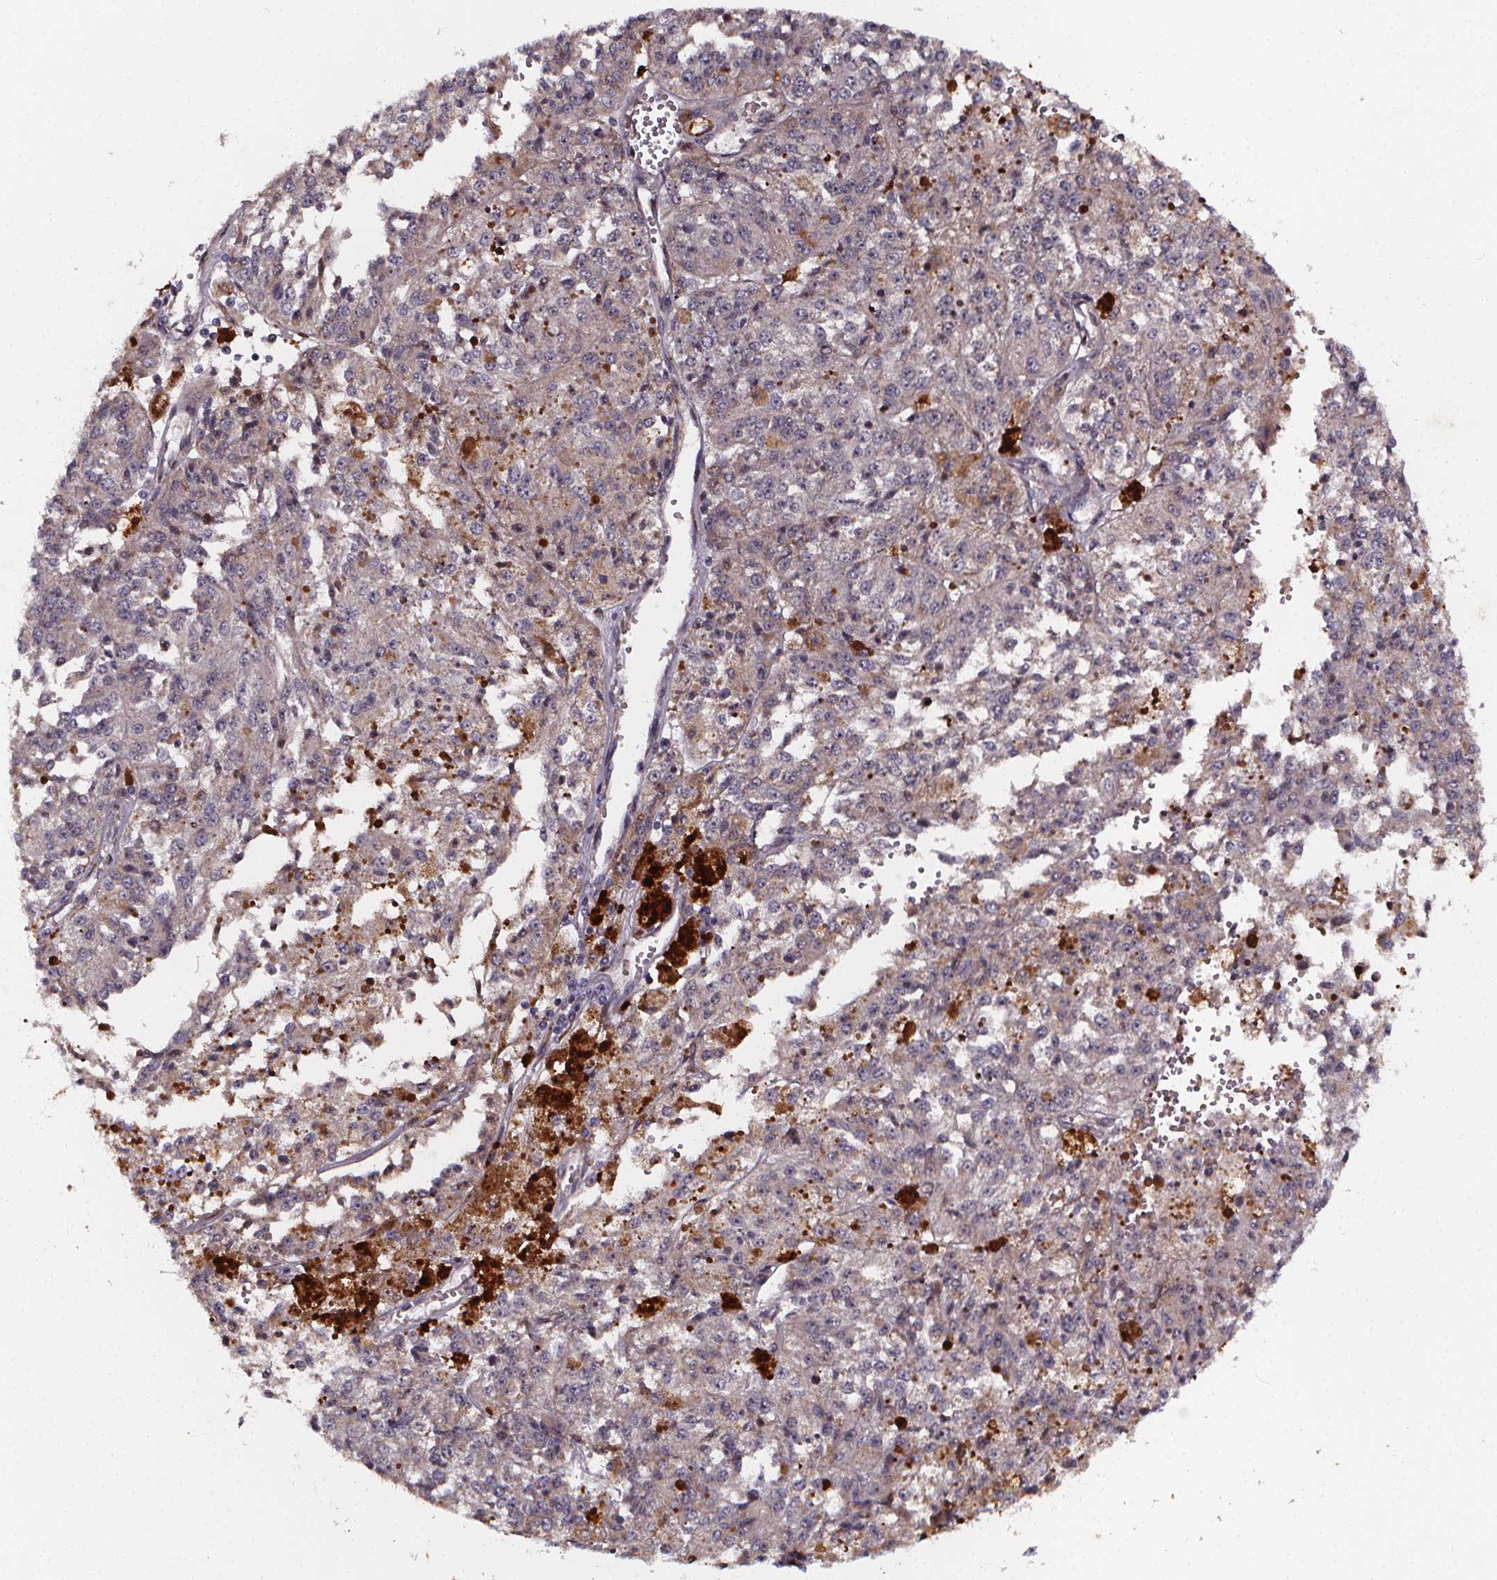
{"staining": {"intensity": "negative", "quantity": "none", "location": "none"}, "tissue": "melanoma", "cell_type": "Tumor cells", "image_type": "cancer", "snomed": [{"axis": "morphology", "description": "Malignant melanoma, Metastatic site"}, {"axis": "topography", "description": "Lymph node"}], "caption": "Tumor cells show no significant staining in malignant melanoma (metastatic site). (DAB immunohistochemistry with hematoxylin counter stain).", "gene": "AEBP1", "patient": {"sex": "female", "age": 64}}